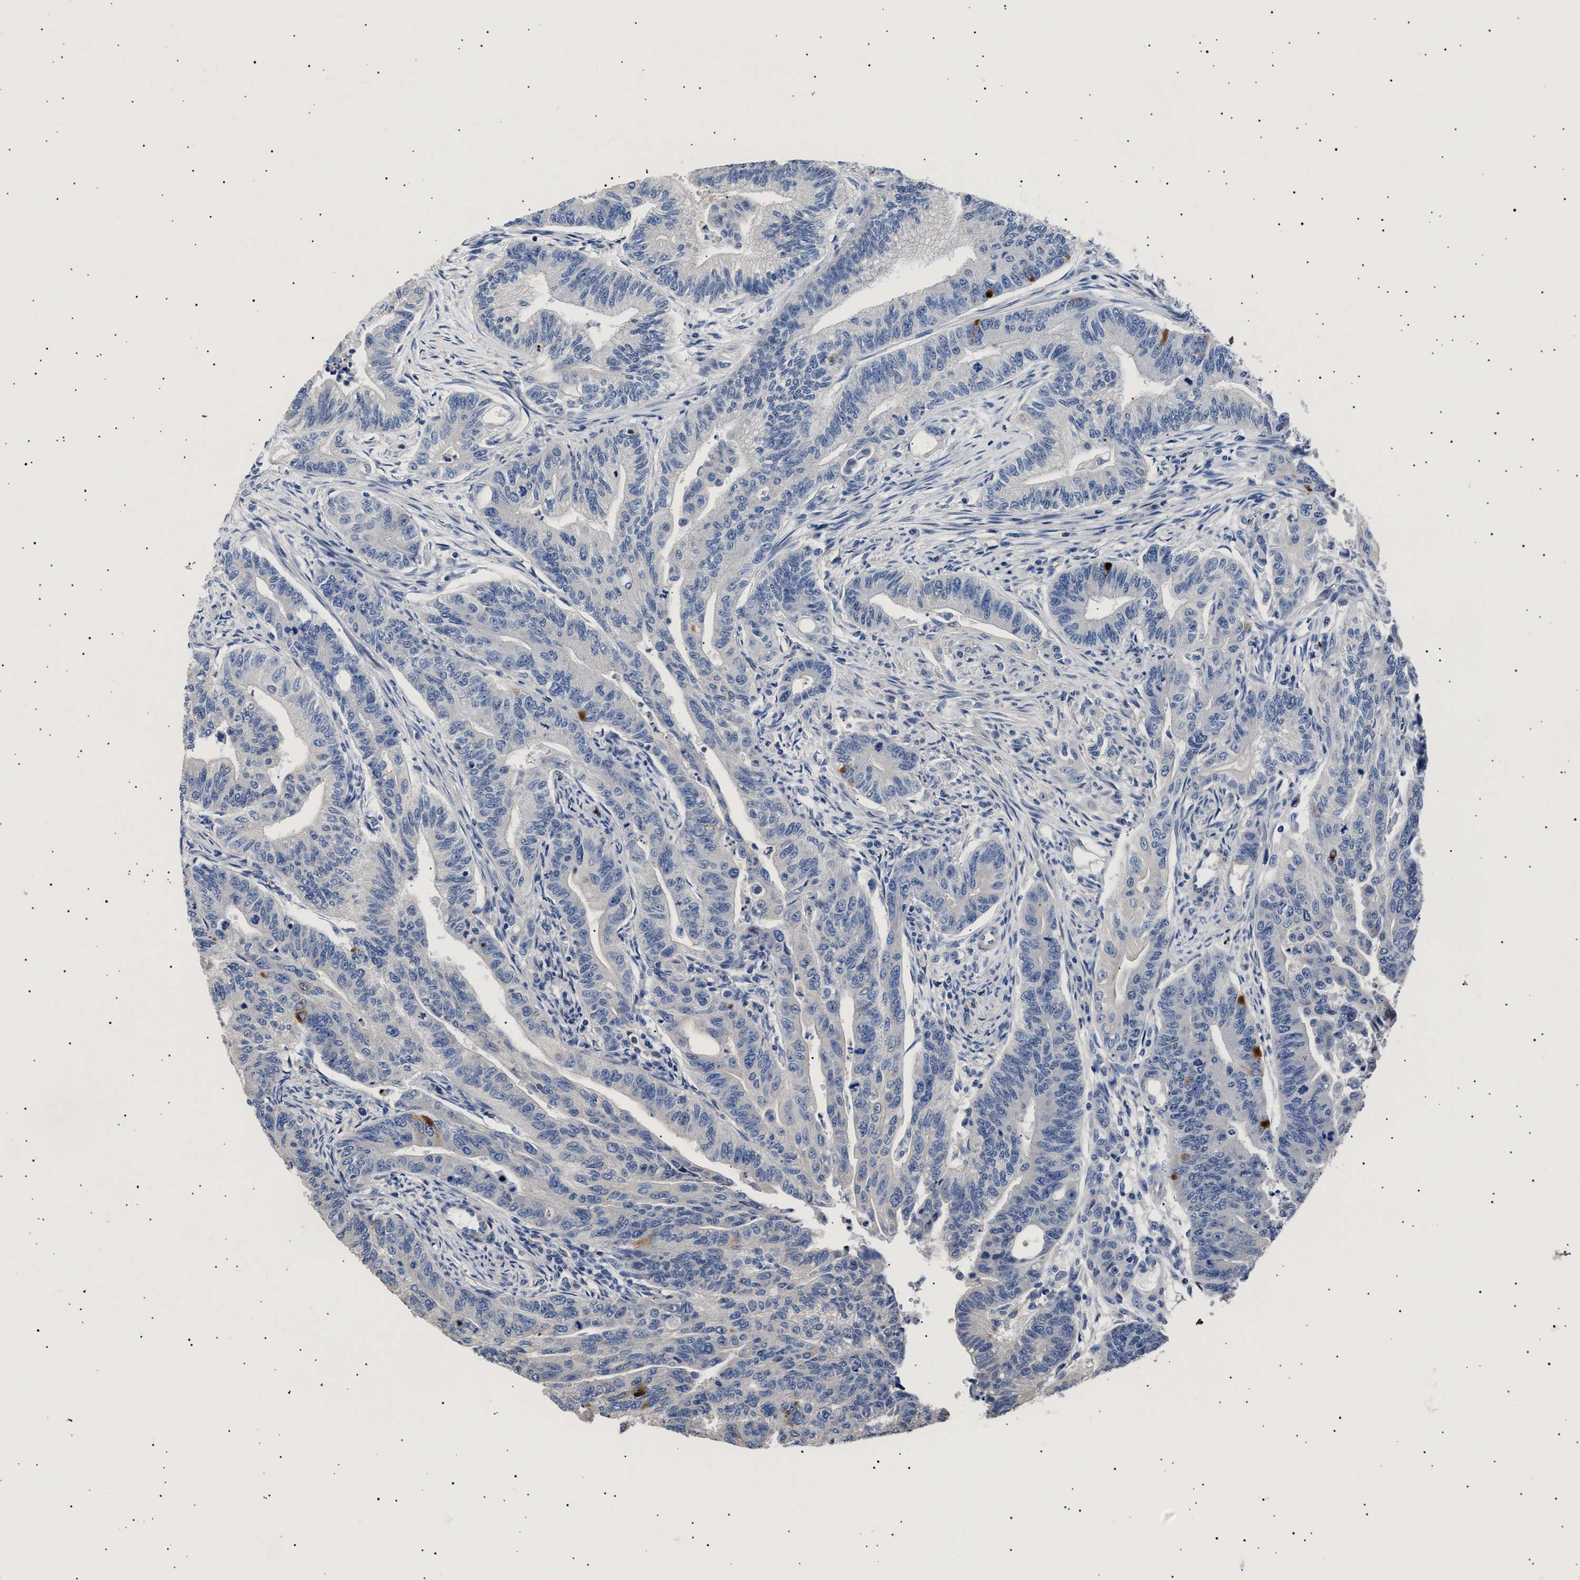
{"staining": {"intensity": "negative", "quantity": "none", "location": "none"}, "tissue": "colorectal cancer", "cell_type": "Tumor cells", "image_type": "cancer", "snomed": [{"axis": "morphology", "description": "Adenoma, NOS"}, {"axis": "morphology", "description": "Adenocarcinoma, NOS"}, {"axis": "topography", "description": "Colon"}], "caption": "This photomicrograph is of colorectal adenoma stained with IHC to label a protein in brown with the nuclei are counter-stained blue. There is no staining in tumor cells.", "gene": "HEMGN", "patient": {"sex": "male", "age": 79}}